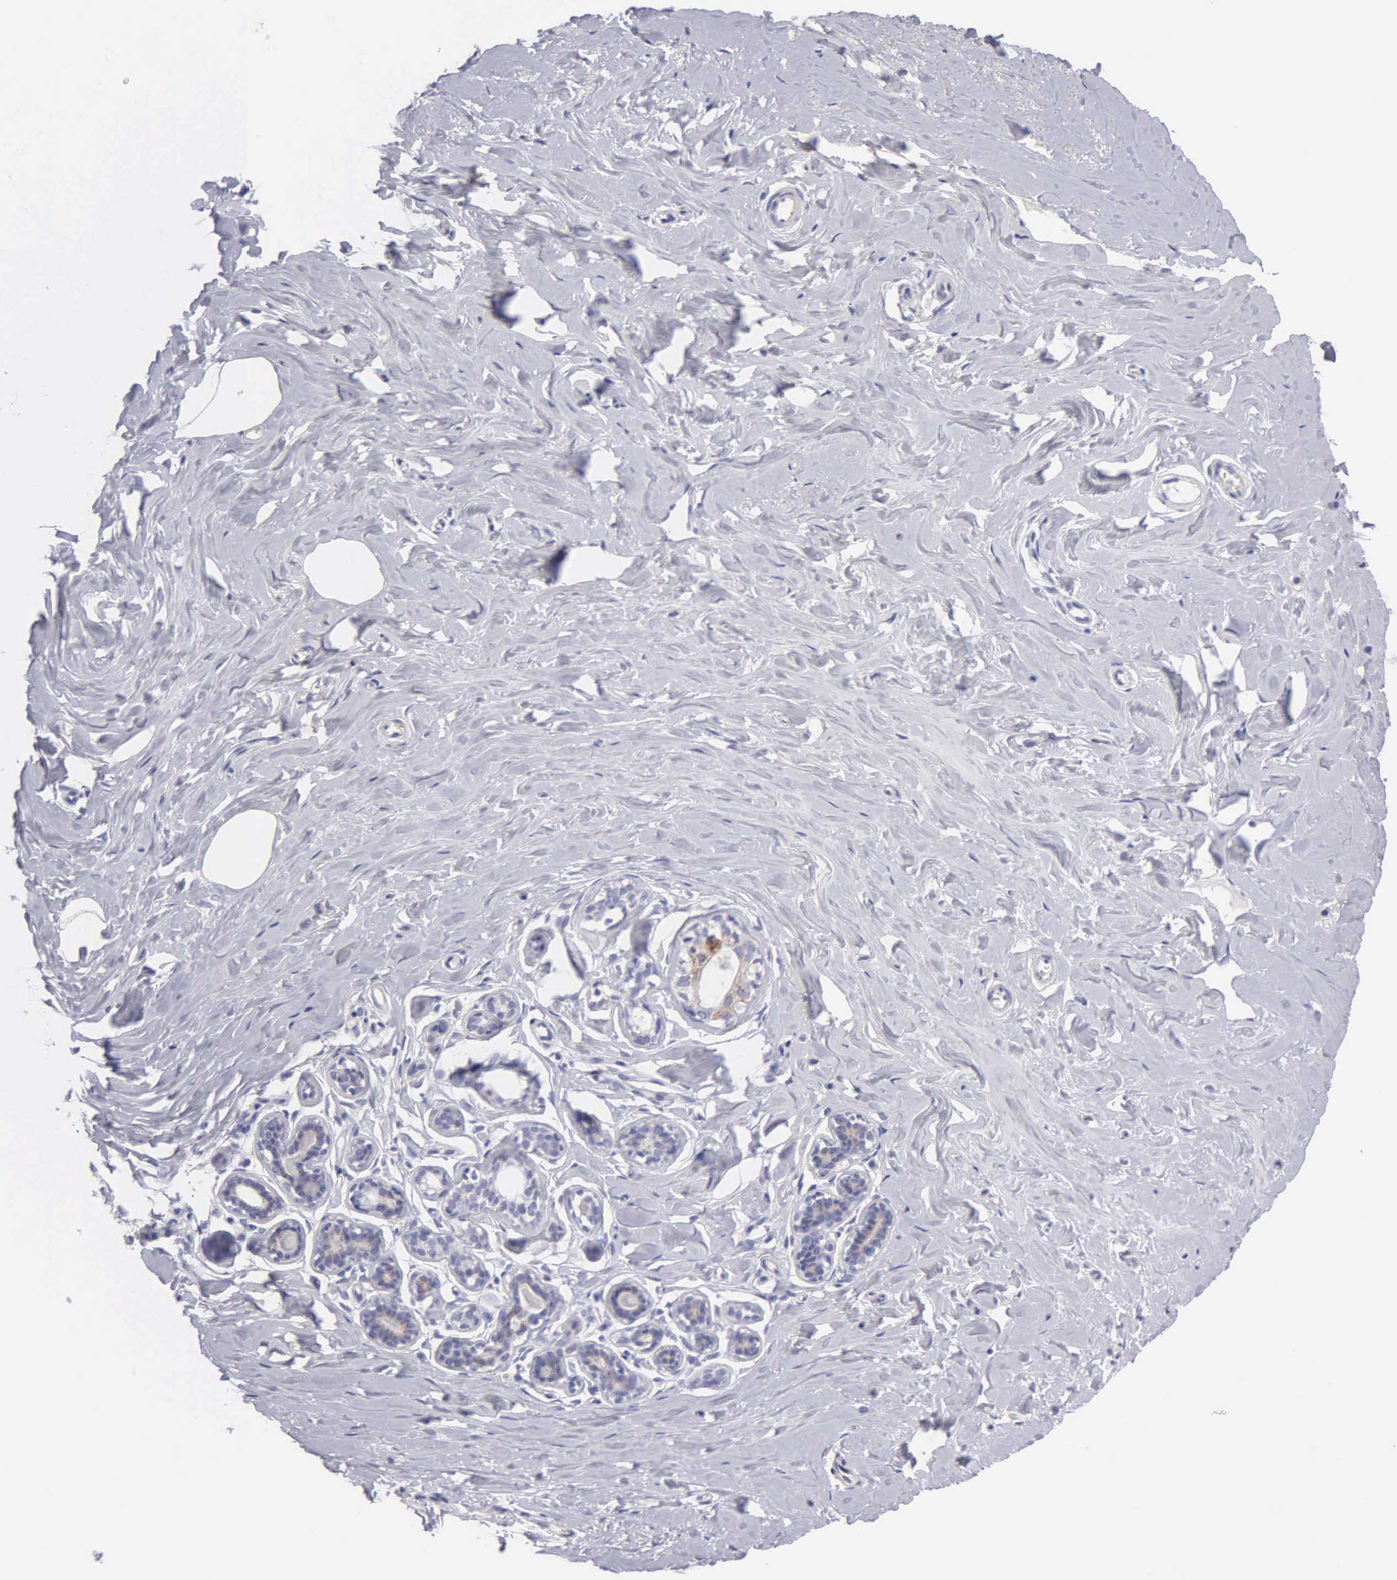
{"staining": {"intensity": "negative", "quantity": "none", "location": "none"}, "tissue": "breast", "cell_type": "Adipocytes", "image_type": "normal", "snomed": [{"axis": "morphology", "description": "Normal tissue, NOS"}, {"axis": "topography", "description": "Breast"}], "caption": "High magnification brightfield microscopy of benign breast stained with DAB (brown) and counterstained with hematoxylin (blue): adipocytes show no significant staining.", "gene": "APP", "patient": {"sex": "female", "age": 45}}